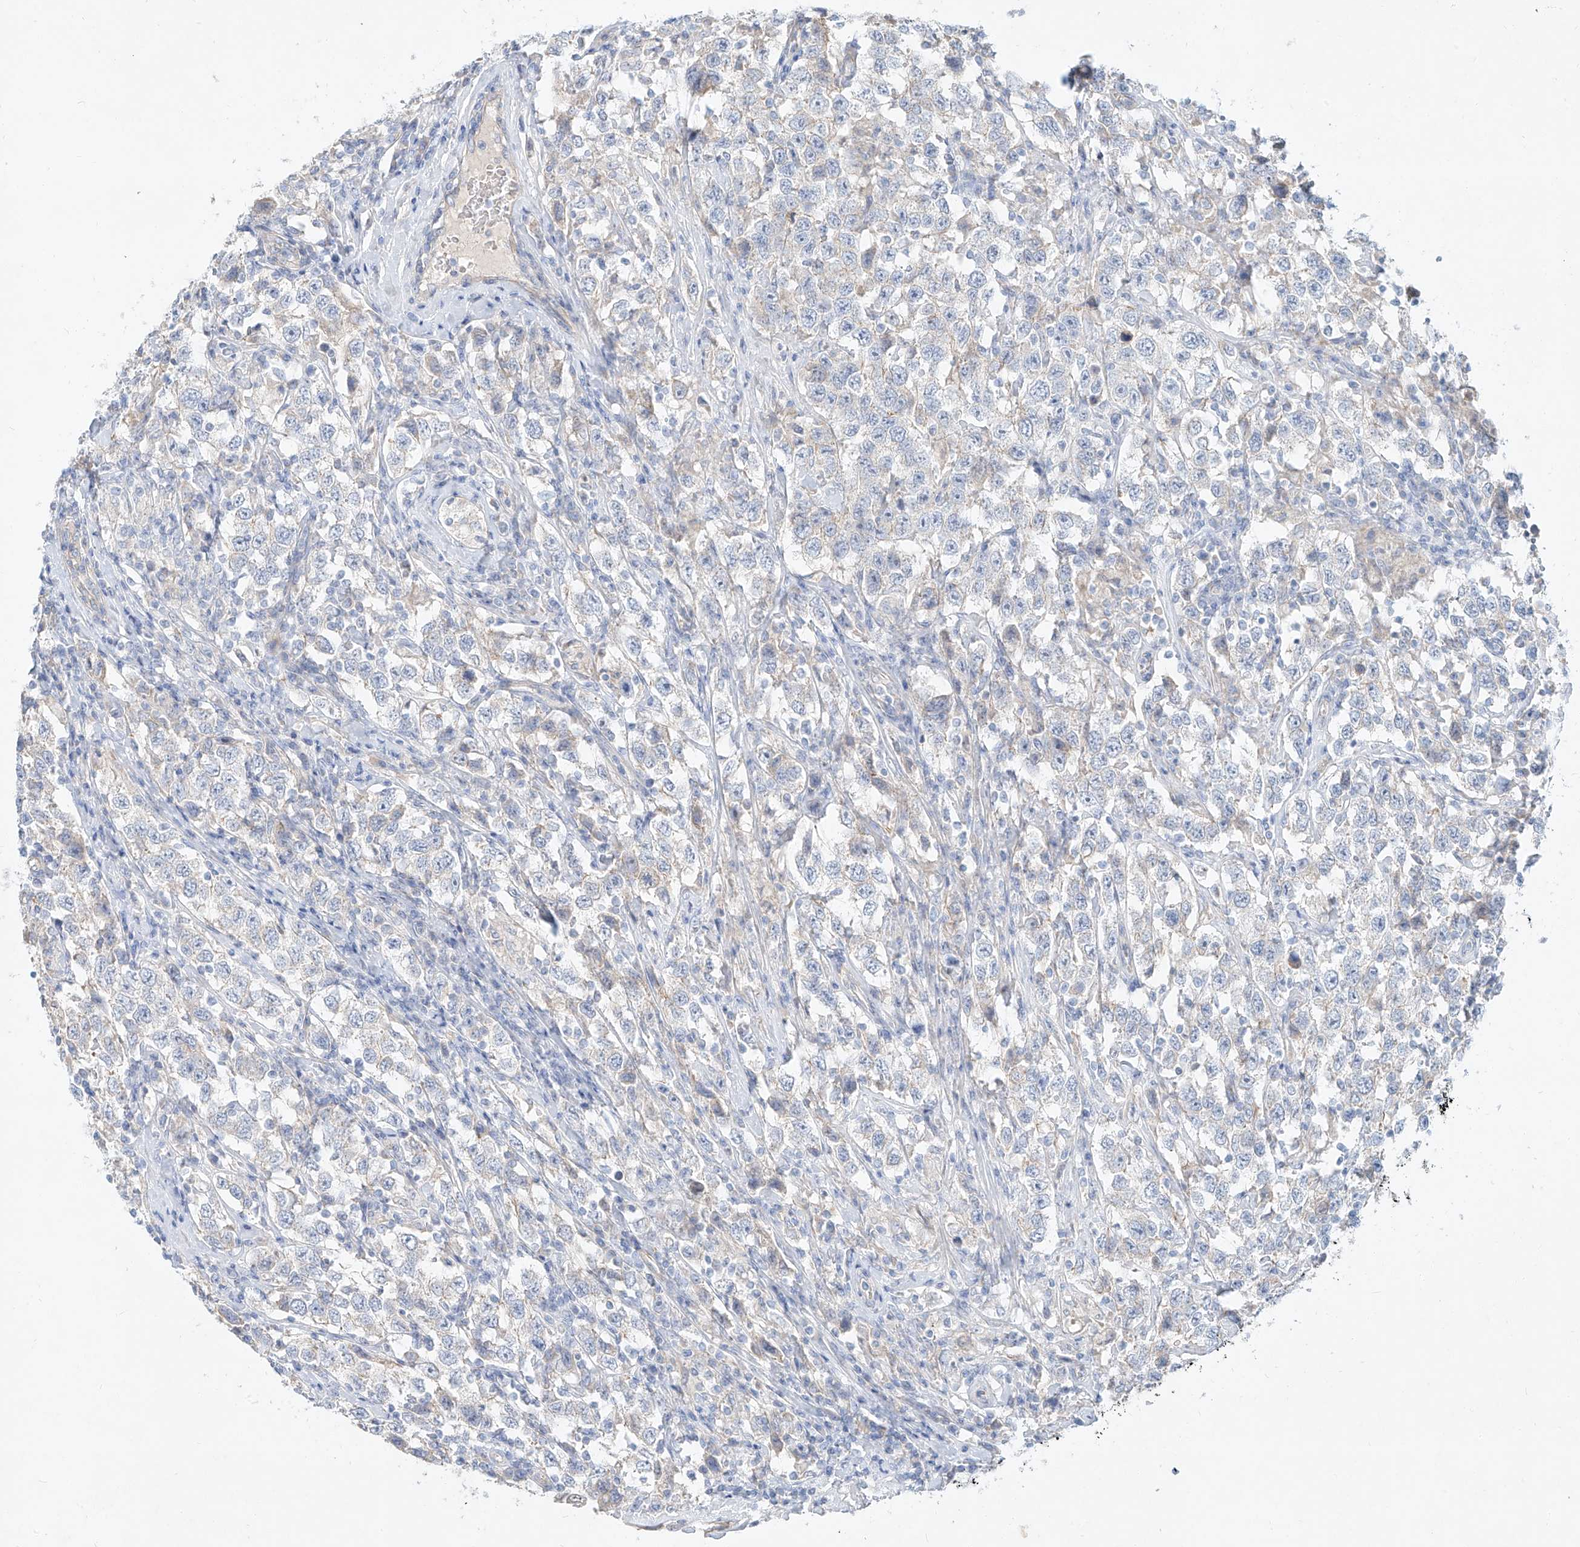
{"staining": {"intensity": "negative", "quantity": "none", "location": "none"}, "tissue": "testis cancer", "cell_type": "Tumor cells", "image_type": "cancer", "snomed": [{"axis": "morphology", "description": "Seminoma, NOS"}, {"axis": "topography", "description": "Testis"}], "caption": "Tumor cells show no significant positivity in testis seminoma.", "gene": "AJM1", "patient": {"sex": "male", "age": 41}}